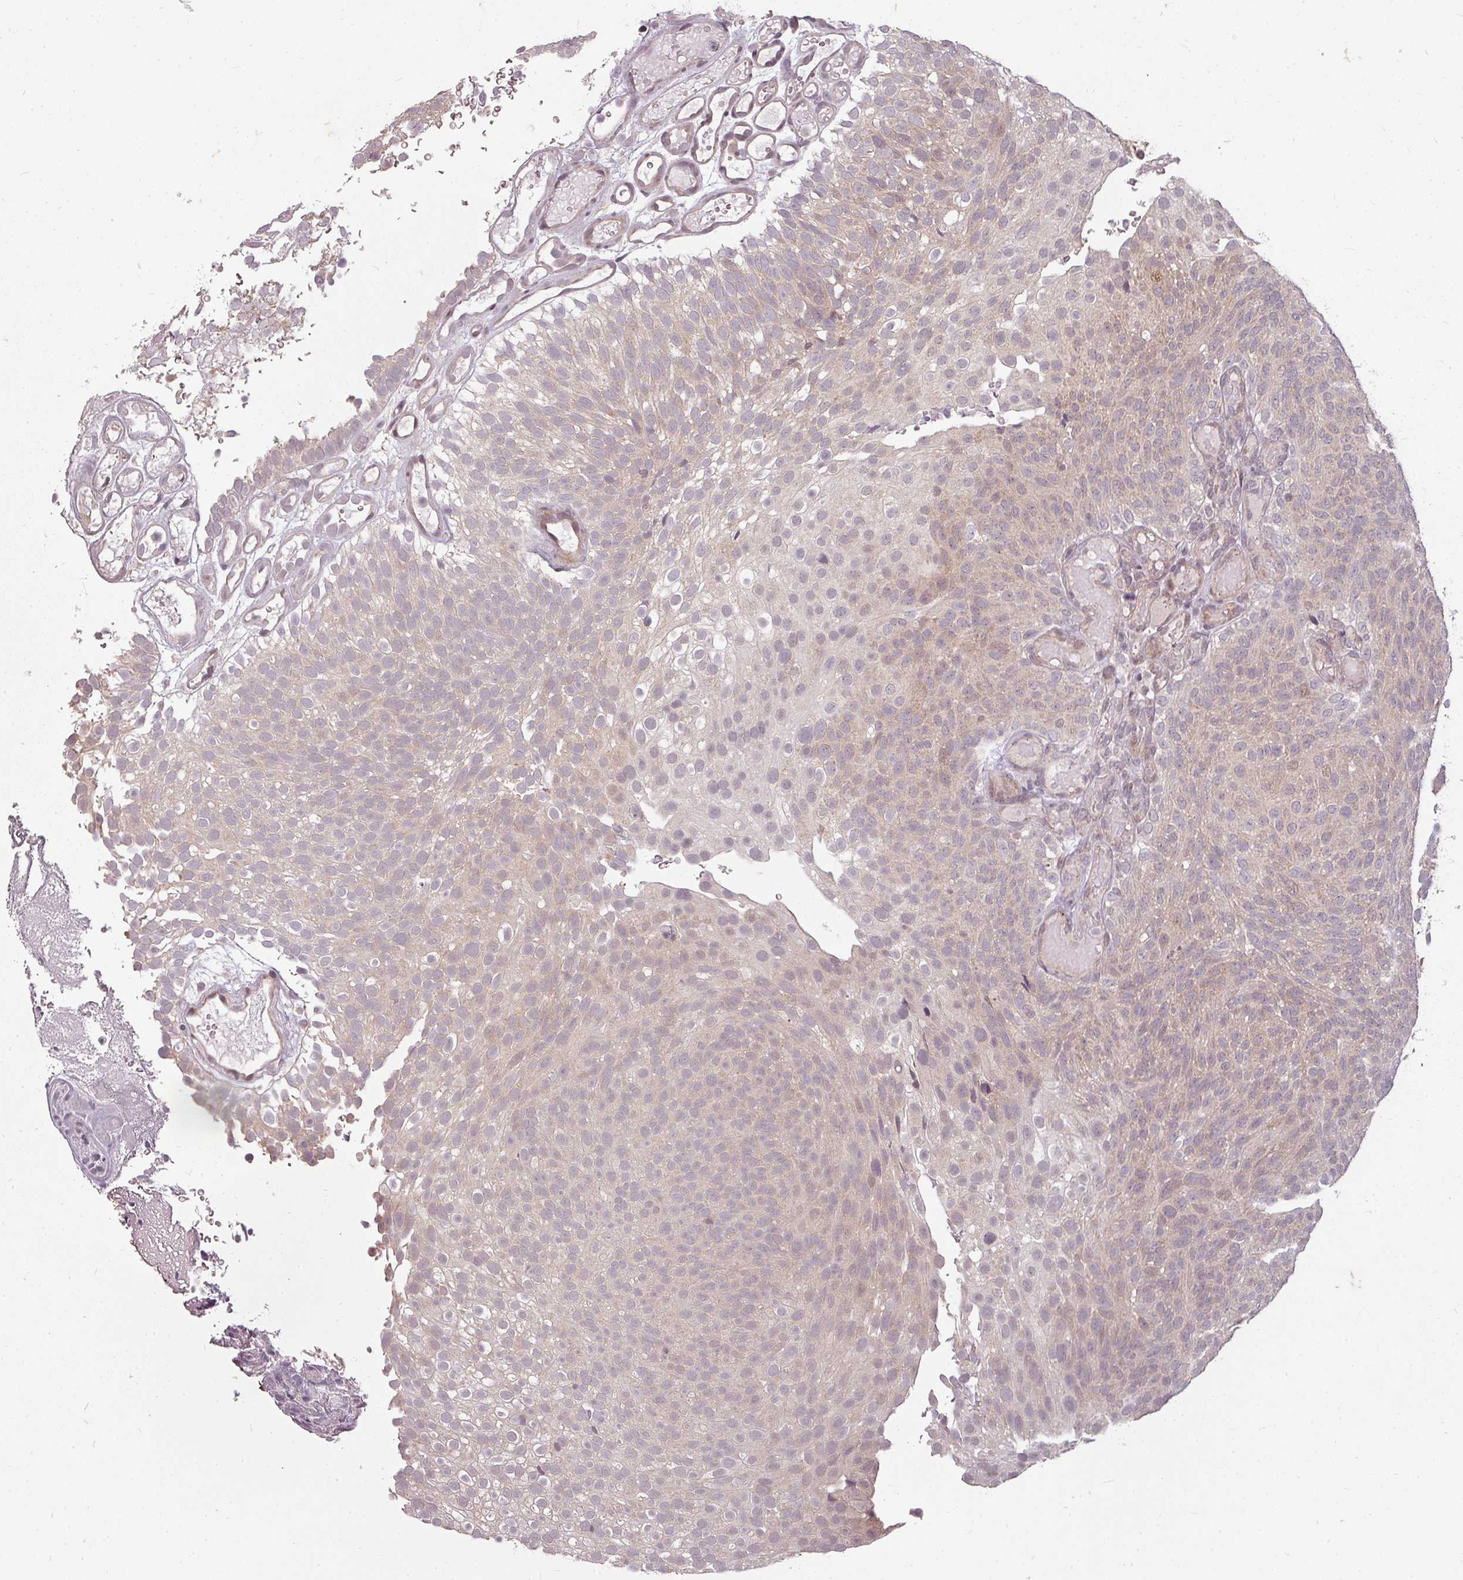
{"staining": {"intensity": "weak", "quantity": "25%-75%", "location": "cytoplasmic/membranous"}, "tissue": "urothelial cancer", "cell_type": "Tumor cells", "image_type": "cancer", "snomed": [{"axis": "morphology", "description": "Urothelial carcinoma, Low grade"}, {"axis": "topography", "description": "Urinary bladder"}], "caption": "This histopathology image demonstrates immunohistochemistry staining of urothelial carcinoma (low-grade), with low weak cytoplasmic/membranous positivity in approximately 25%-75% of tumor cells.", "gene": "CLIC1", "patient": {"sex": "male", "age": 78}}